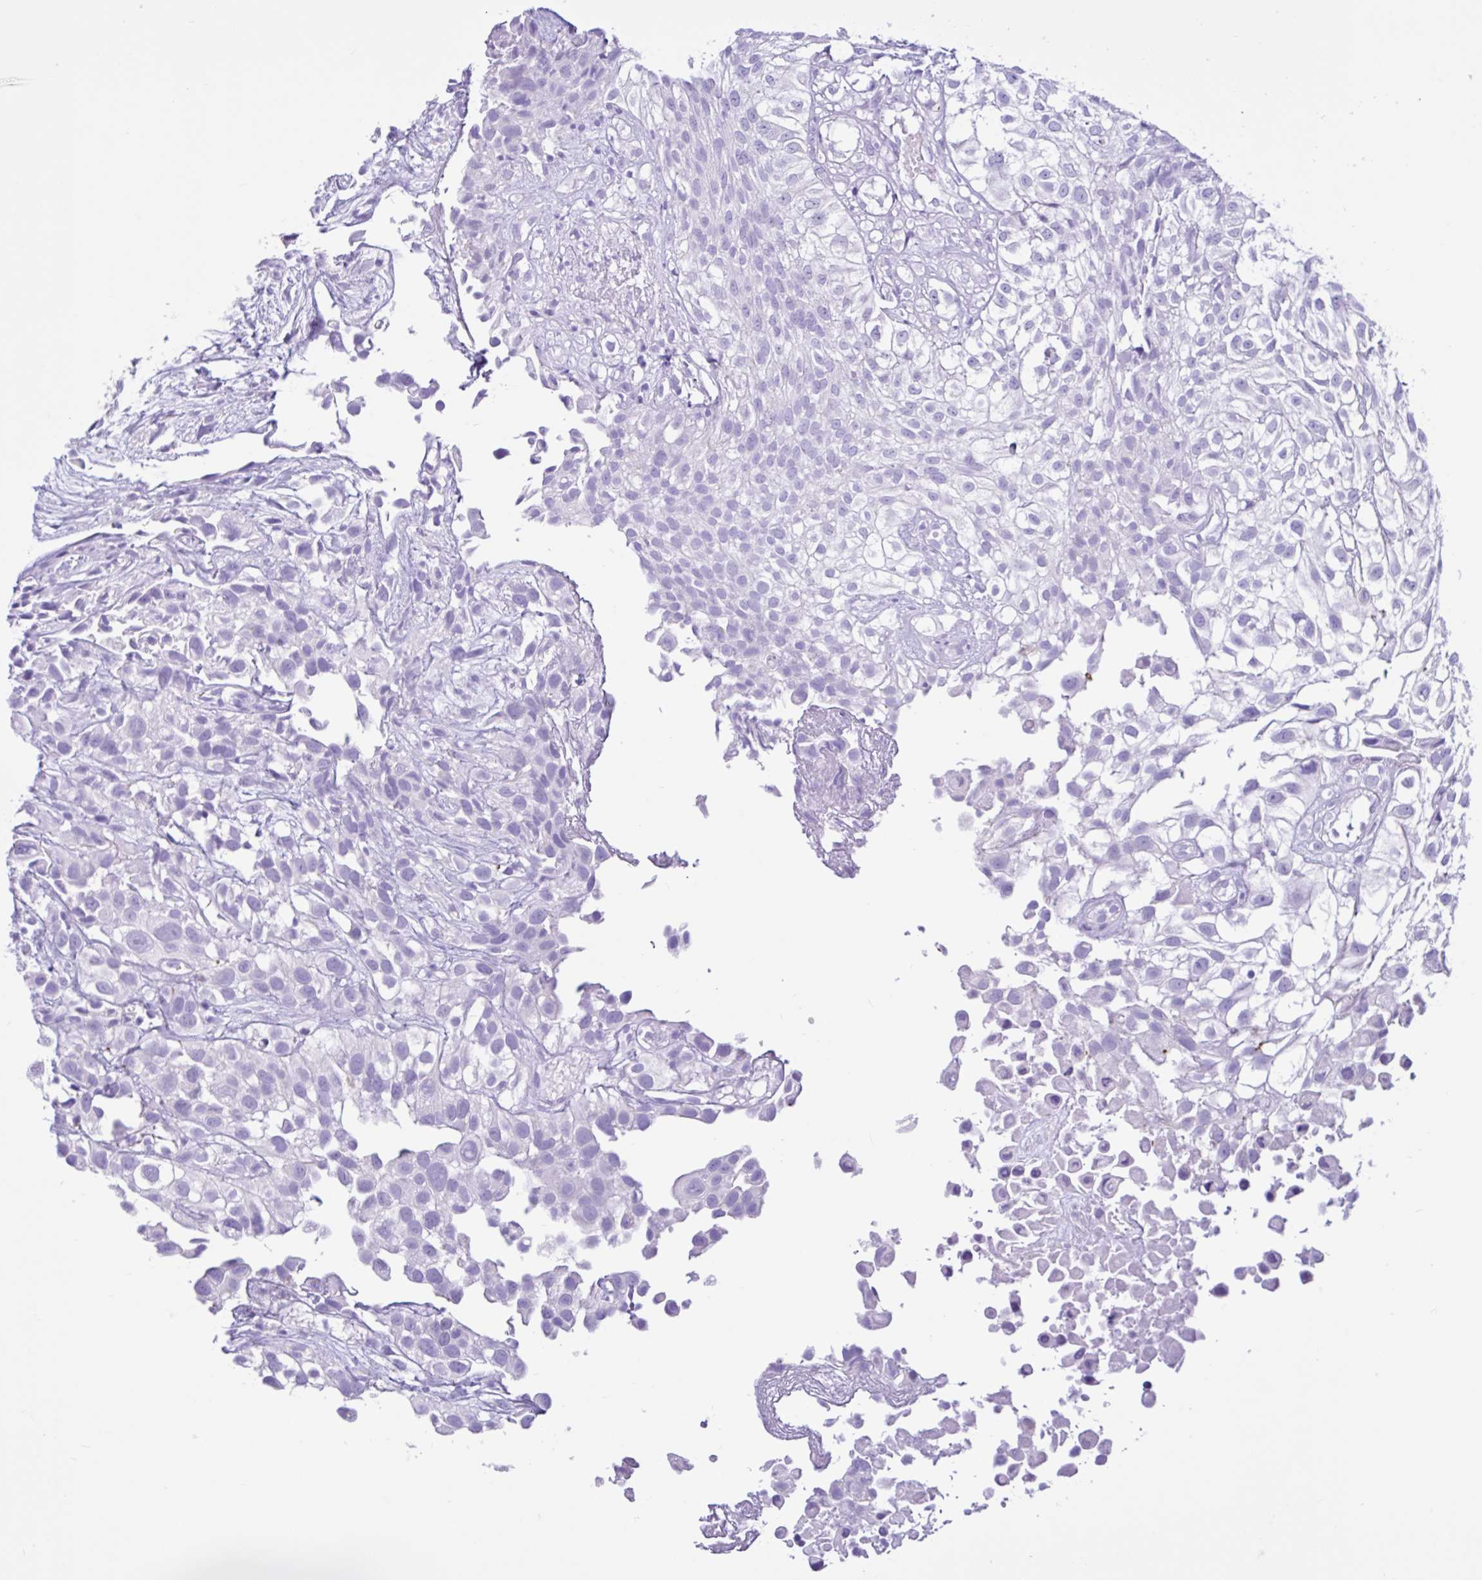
{"staining": {"intensity": "negative", "quantity": "none", "location": "none"}, "tissue": "urothelial cancer", "cell_type": "Tumor cells", "image_type": "cancer", "snomed": [{"axis": "morphology", "description": "Urothelial carcinoma, High grade"}, {"axis": "topography", "description": "Urinary bladder"}], "caption": "There is no significant positivity in tumor cells of high-grade urothelial carcinoma.", "gene": "CYP19A1", "patient": {"sex": "male", "age": 56}}